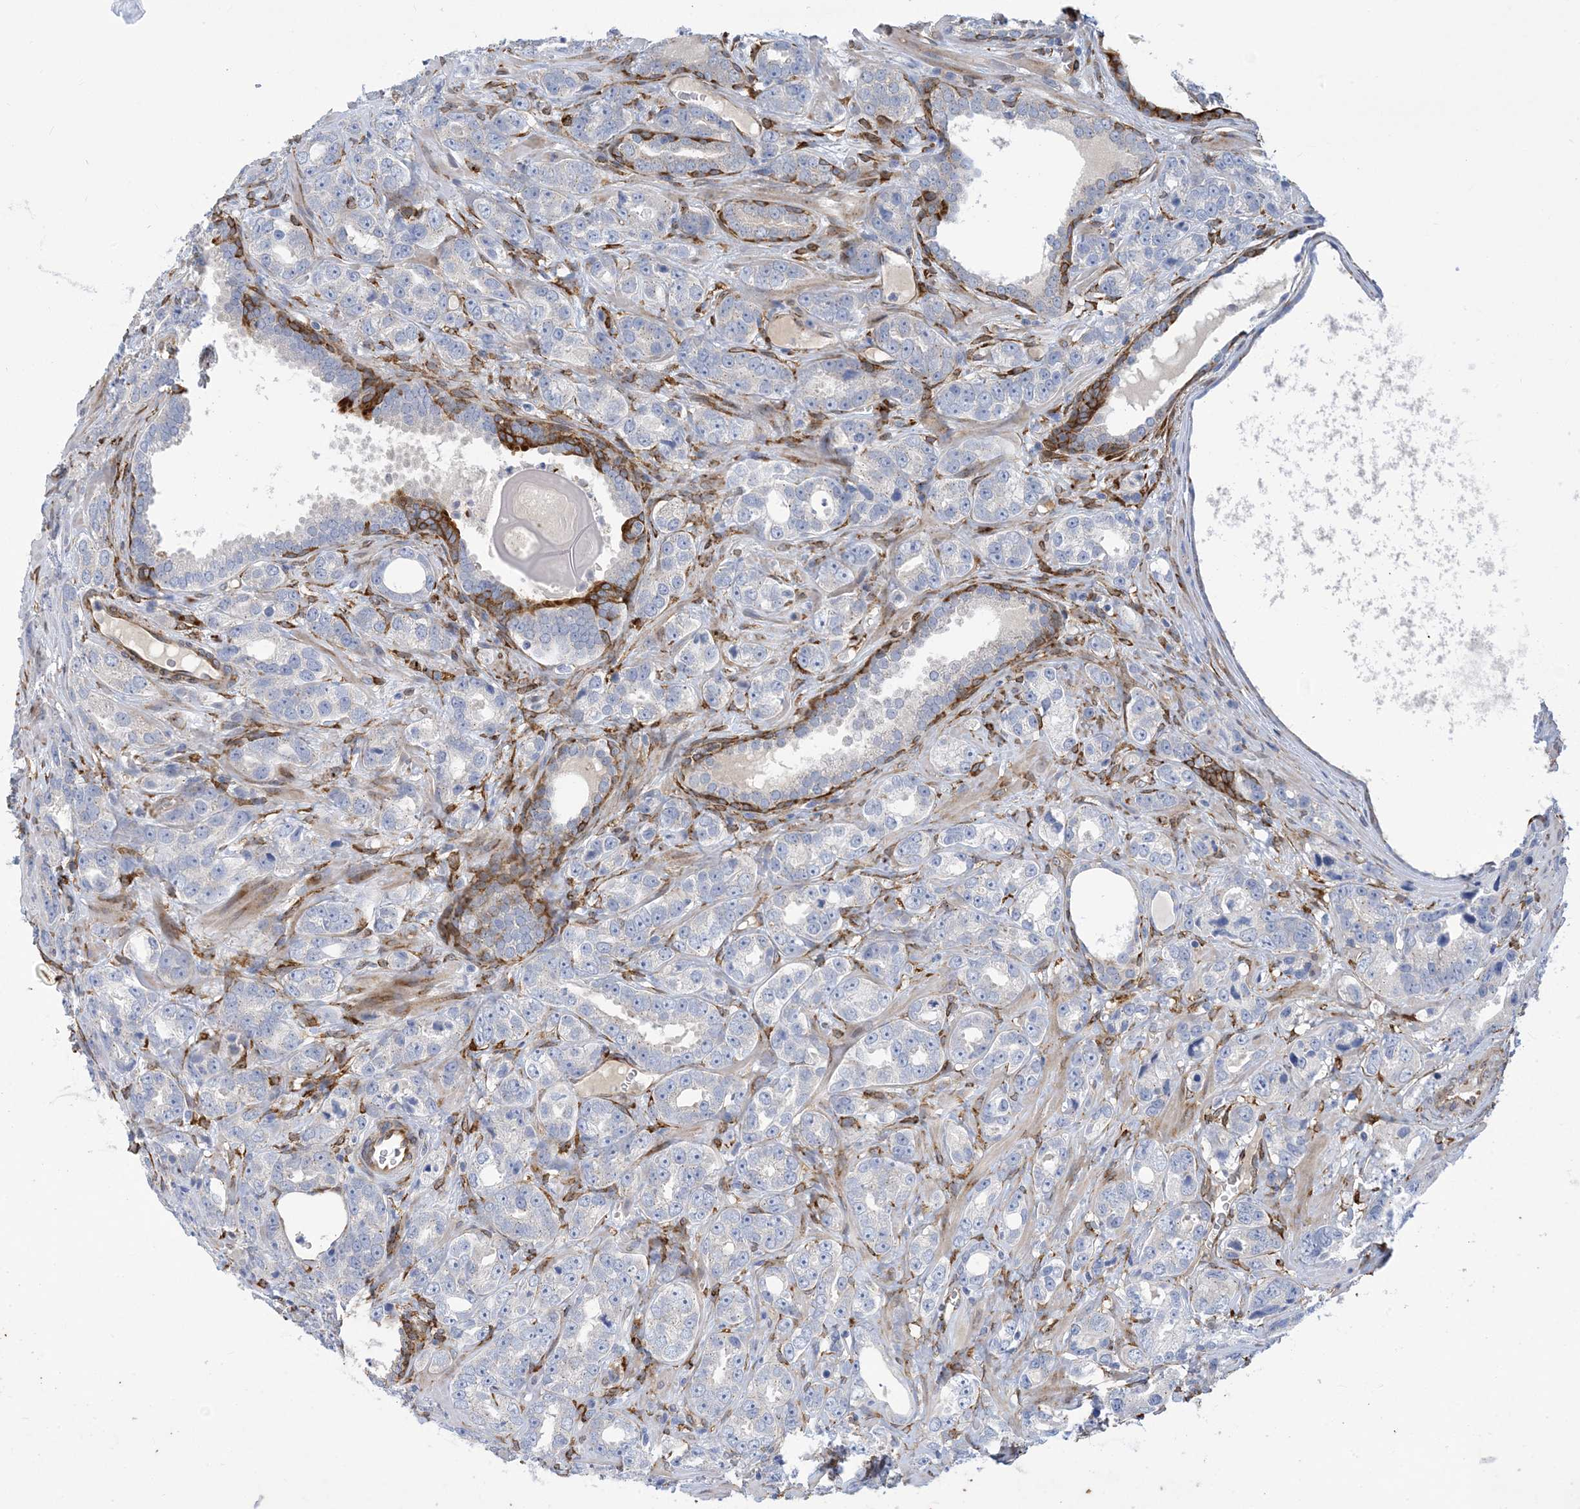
{"staining": {"intensity": "negative", "quantity": "none", "location": "none"}, "tissue": "prostate cancer", "cell_type": "Tumor cells", "image_type": "cancer", "snomed": [{"axis": "morphology", "description": "Adenocarcinoma, High grade"}, {"axis": "topography", "description": "Prostate"}], "caption": "Immunohistochemistry of human prostate high-grade adenocarcinoma shows no expression in tumor cells.", "gene": "RBMS3", "patient": {"sex": "male", "age": 62}}